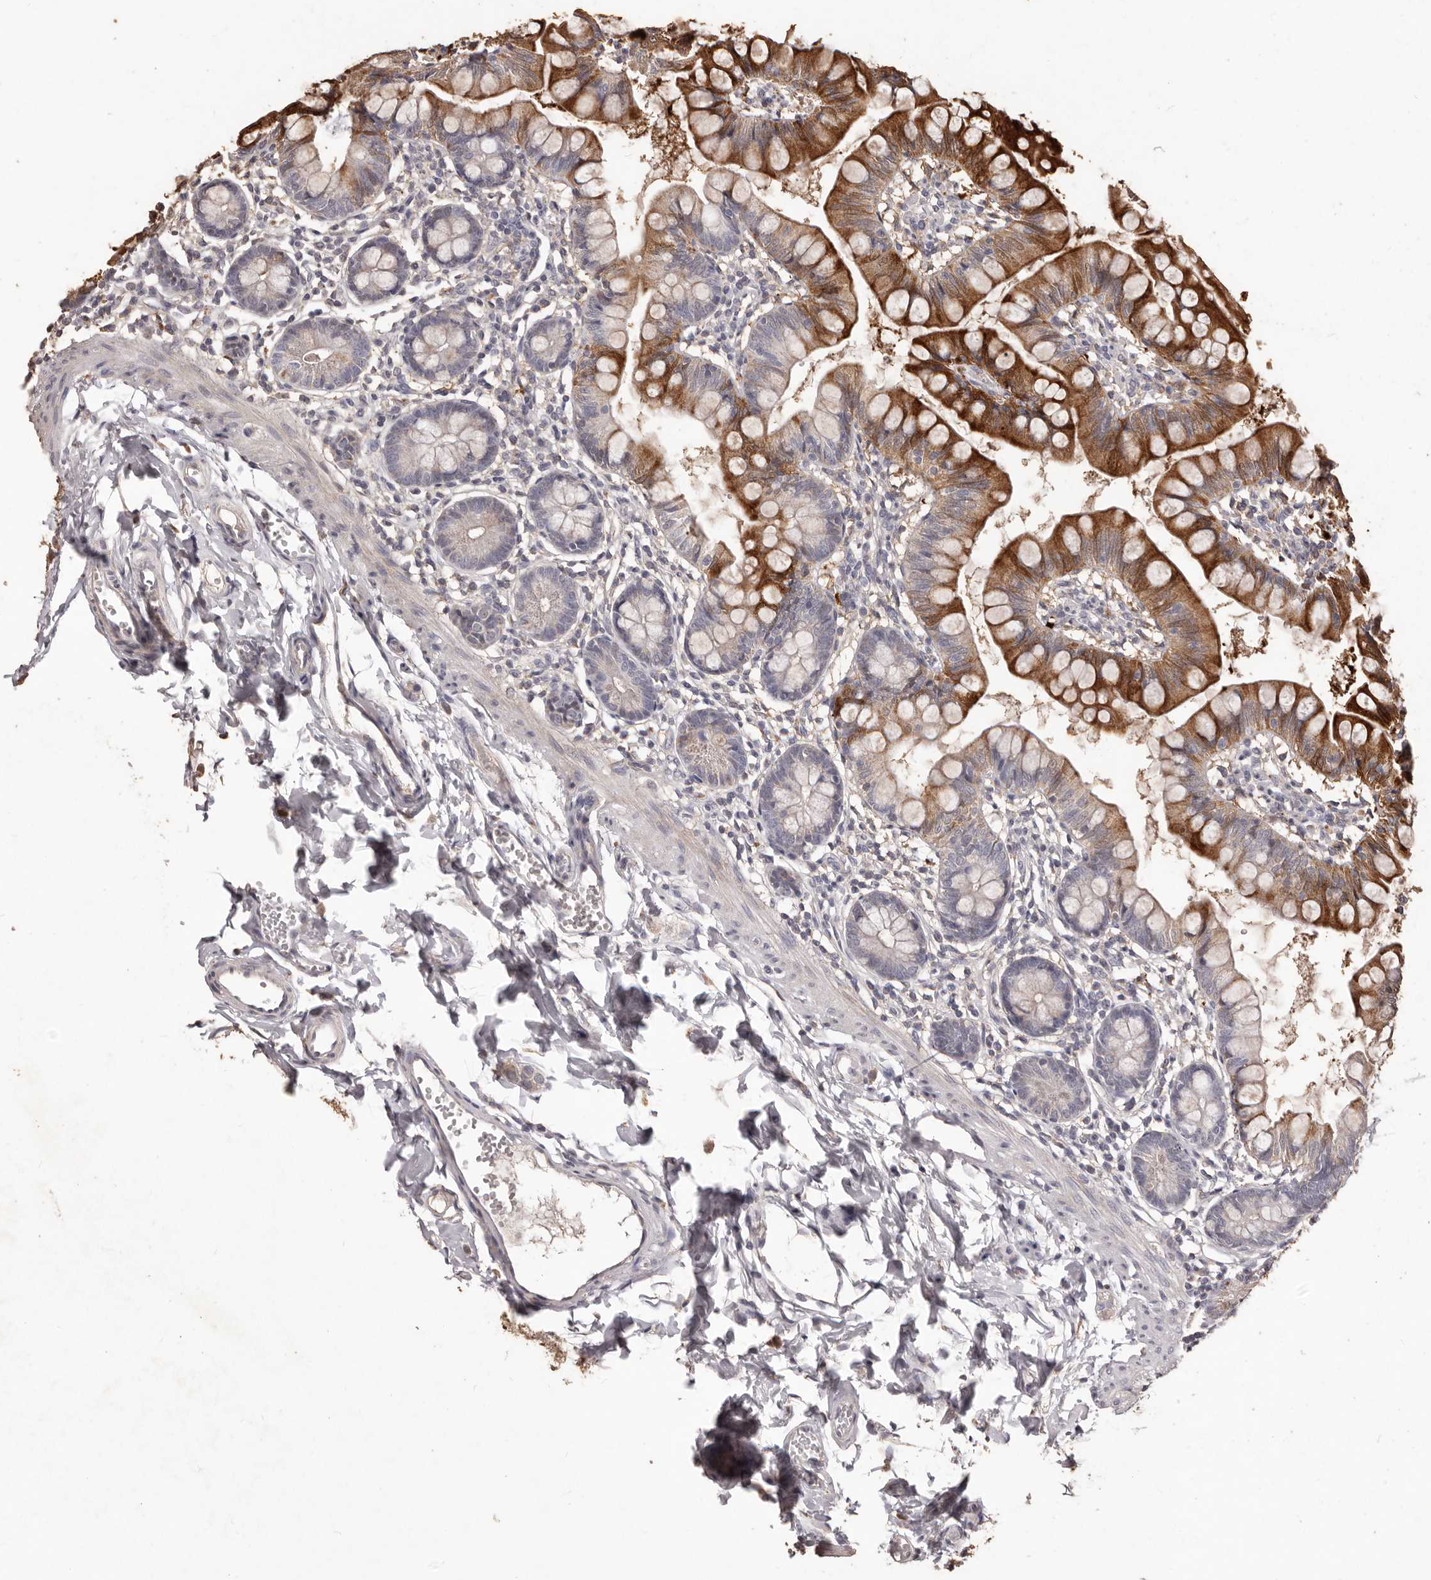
{"staining": {"intensity": "strong", "quantity": "25%-75%", "location": "cytoplasmic/membranous"}, "tissue": "small intestine", "cell_type": "Glandular cells", "image_type": "normal", "snomed": [{"axis": "morphology", "description": "Normal tissue, NOS"}, {"axis": "topography", "description": "Small intestine"}], "caption": "Protein analysis of unremarkable small intestine reveals strong cytoplasmic/membranous staining in about 25%-75% of glandular cells. (DAB (3,3'-diaminobenzidine) IHC with brightfield microscopy, high magnification).", "gene": "PRSS27", "patient": {"sex": "male", "age": 7}}